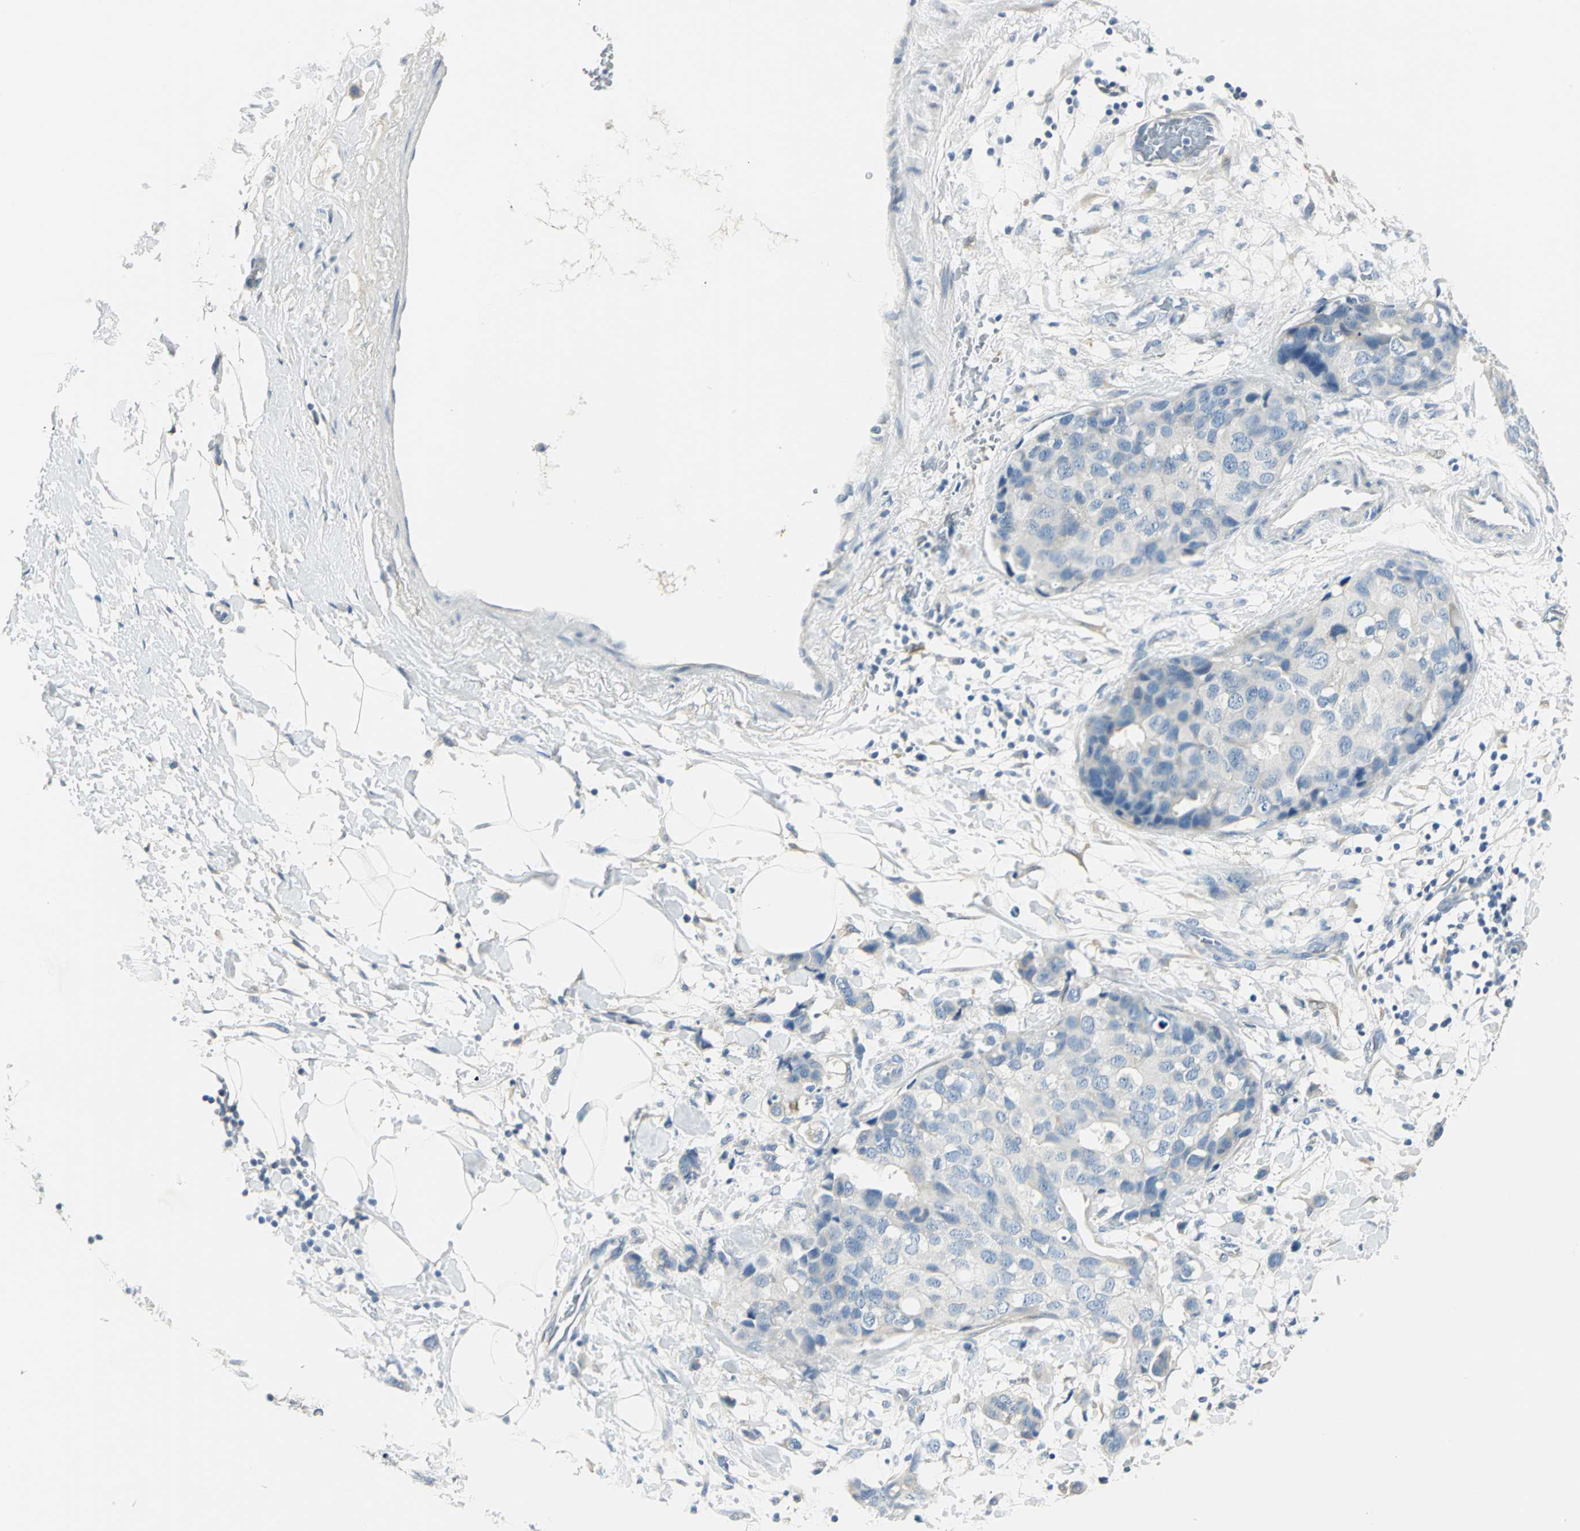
{"staining": {"intensity": "negative", "quantity": "none", "location": "none"}, "tissue": "breast cancer", "cell_type": "Tumor cells", "image_type": "cancer", "snomed": [{"axis": "morphology", "description": "Normal tissue, NOS"}, {"axis": "morphology", "description": "Duct carcinoma"}, {"axis": "topography", "description": "Breast"}], "caption": "Breast intraductal carcinoma stained for a protein using IHC displays no expression tumor cells.", "gene": "UCHL1", "patient": {"sex": "female", "age": 50}}